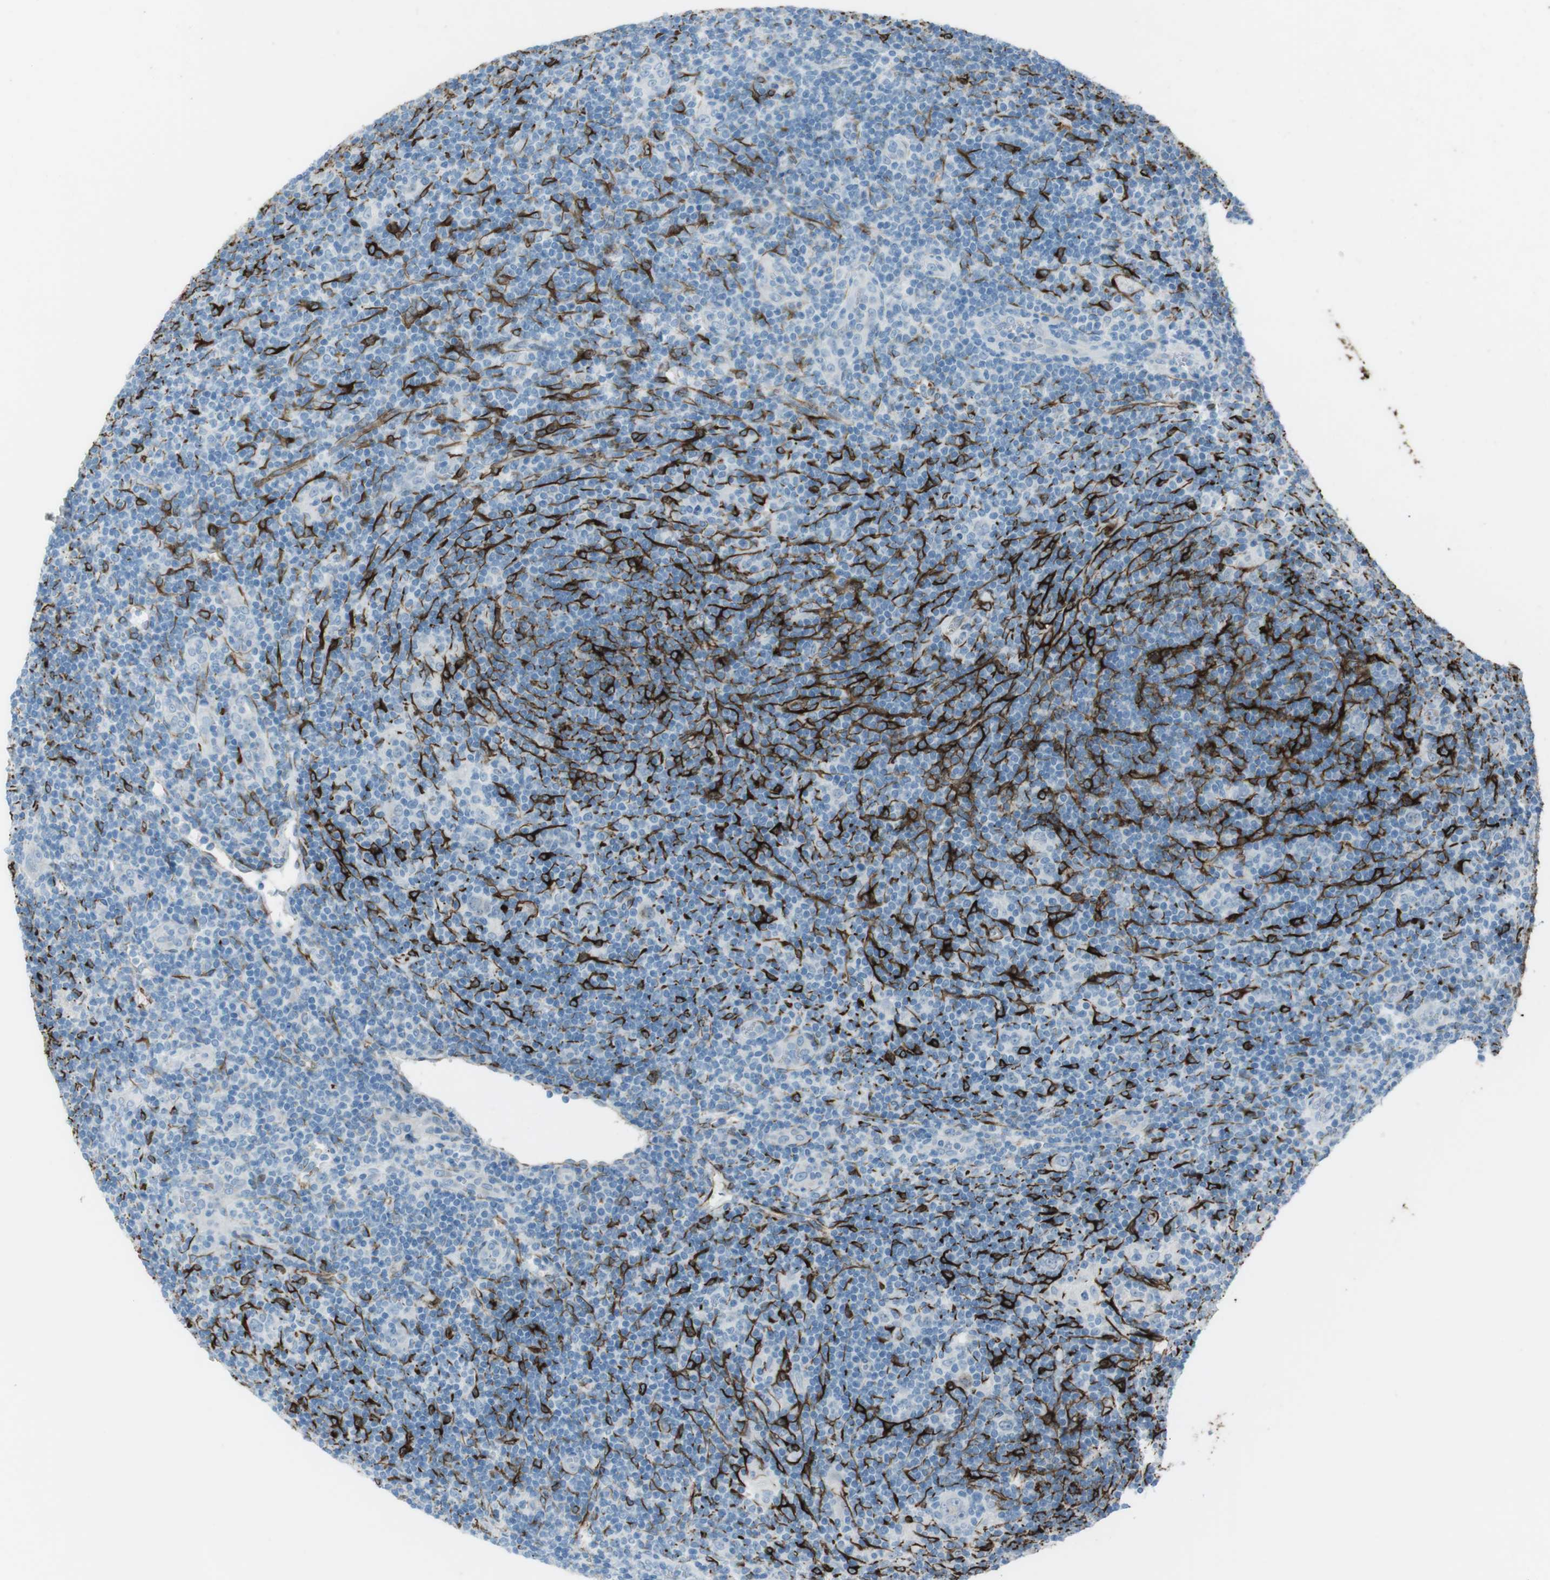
{"staining": {"intensity": "negative", "quantity": "none", "location": "none"}, "tissue": "lymphoma", "cell_type": "Tumor cells", "image_type": "cancer", "snomed": [{"axis": "morphology", "description": "Hodgkin's disease, NOS"}, {"axis": "topography", "description": "Lymph node"}], "caption": "Tumor cells show no significant protein staining in lymphoma.", "gene": "TUBB2A", "patient": {"sex": "female", "age": 57}}